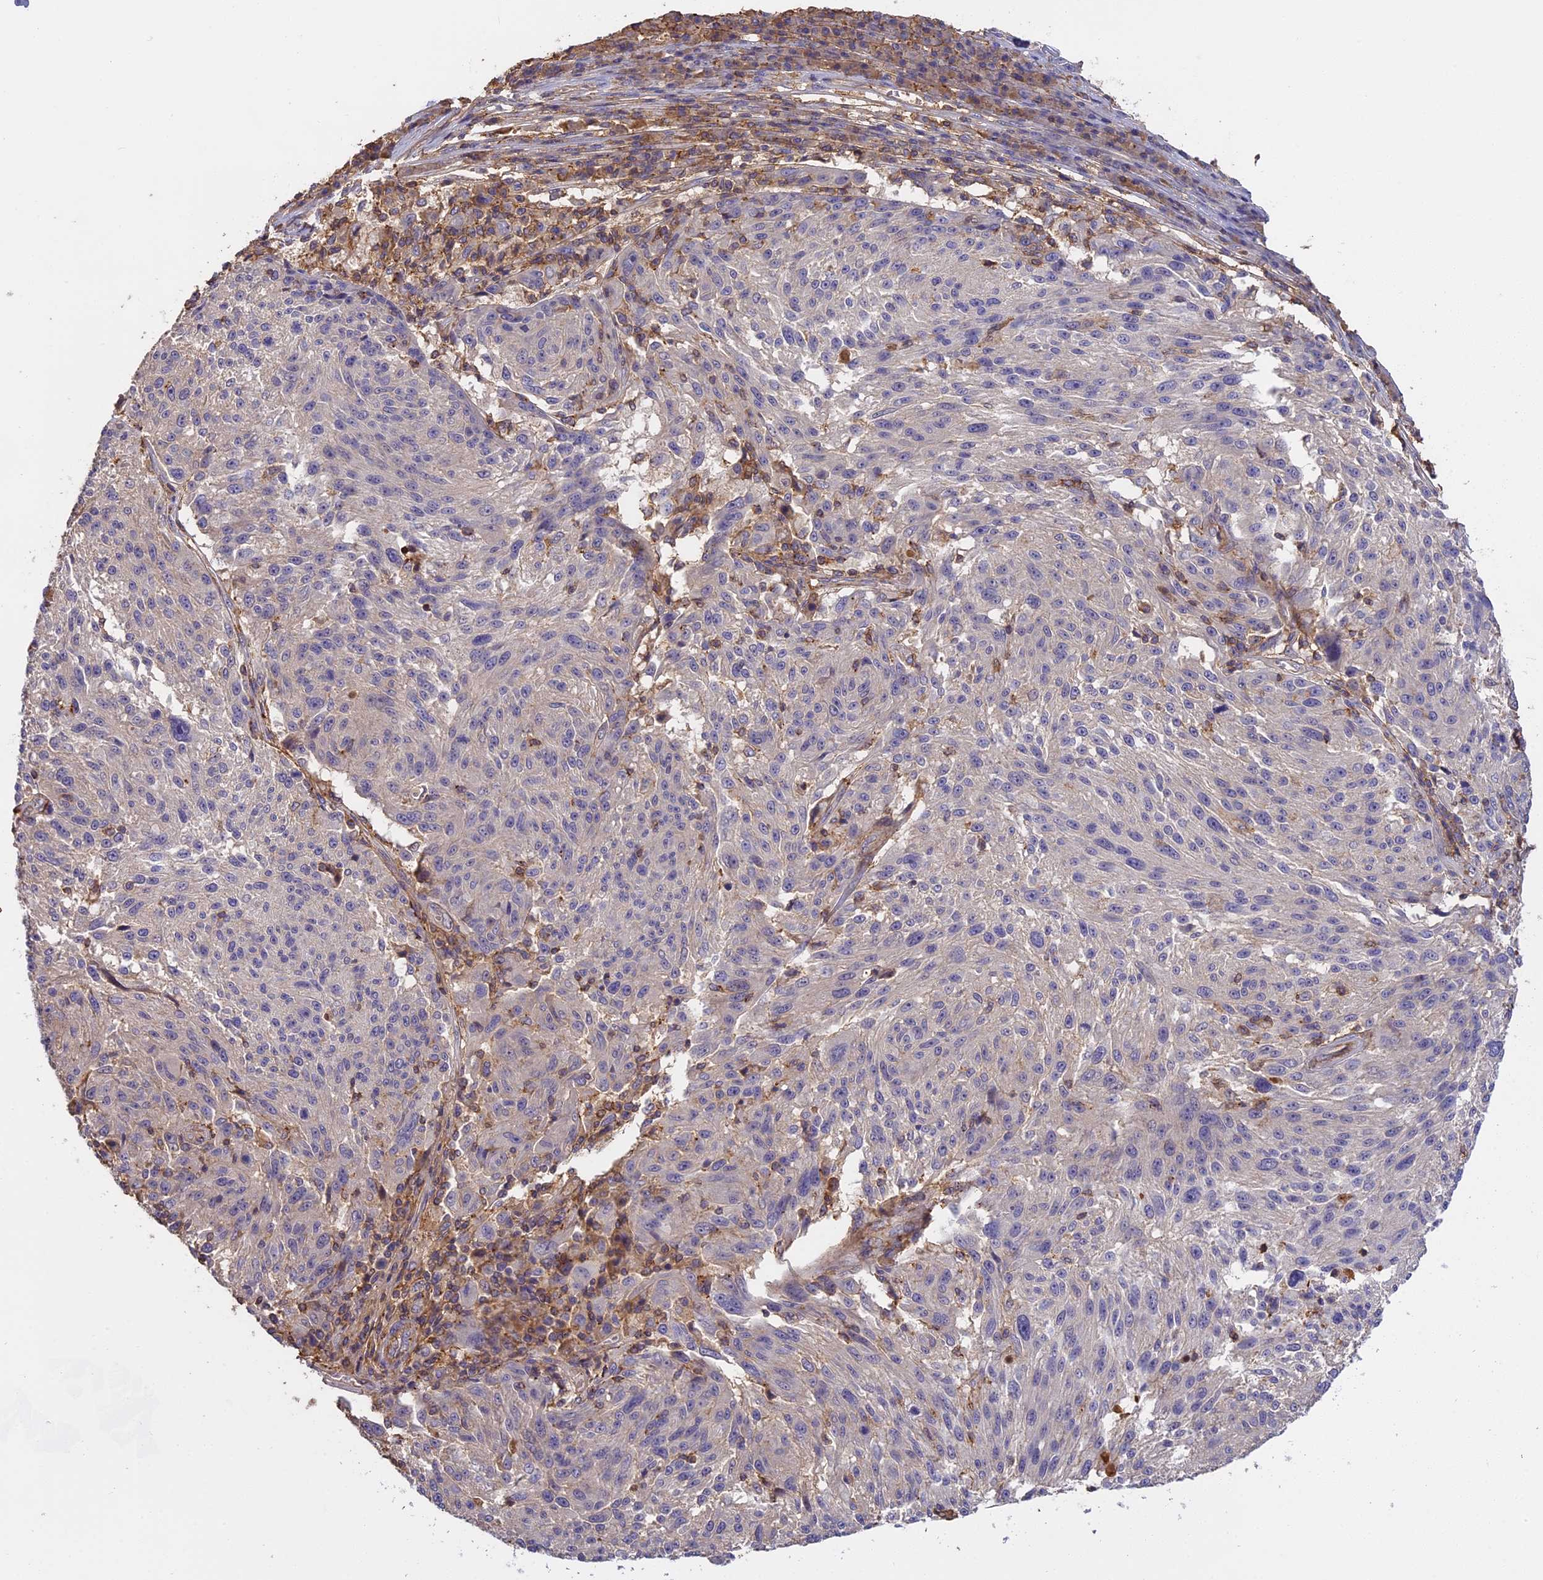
{"staining": {"intensity": "negative", "quantity": "none", "location": "none"}, "tissue": "melanoma", "cell_type": "Tumor cells", "image_type": "cancer", "snomed": [{"axis": "morphology", "description": "Malignant melanoma, NOS"}, {"axis": "topography", "description": "Skin"}], "caption": "The micrograph displays no significant expression in tumor cells of malignant melanoma. (Brightfield microscopy of DAB IHC at high magnification).", "gene": "CFAP119", "patient": {"sex": "male", "age": 53}}